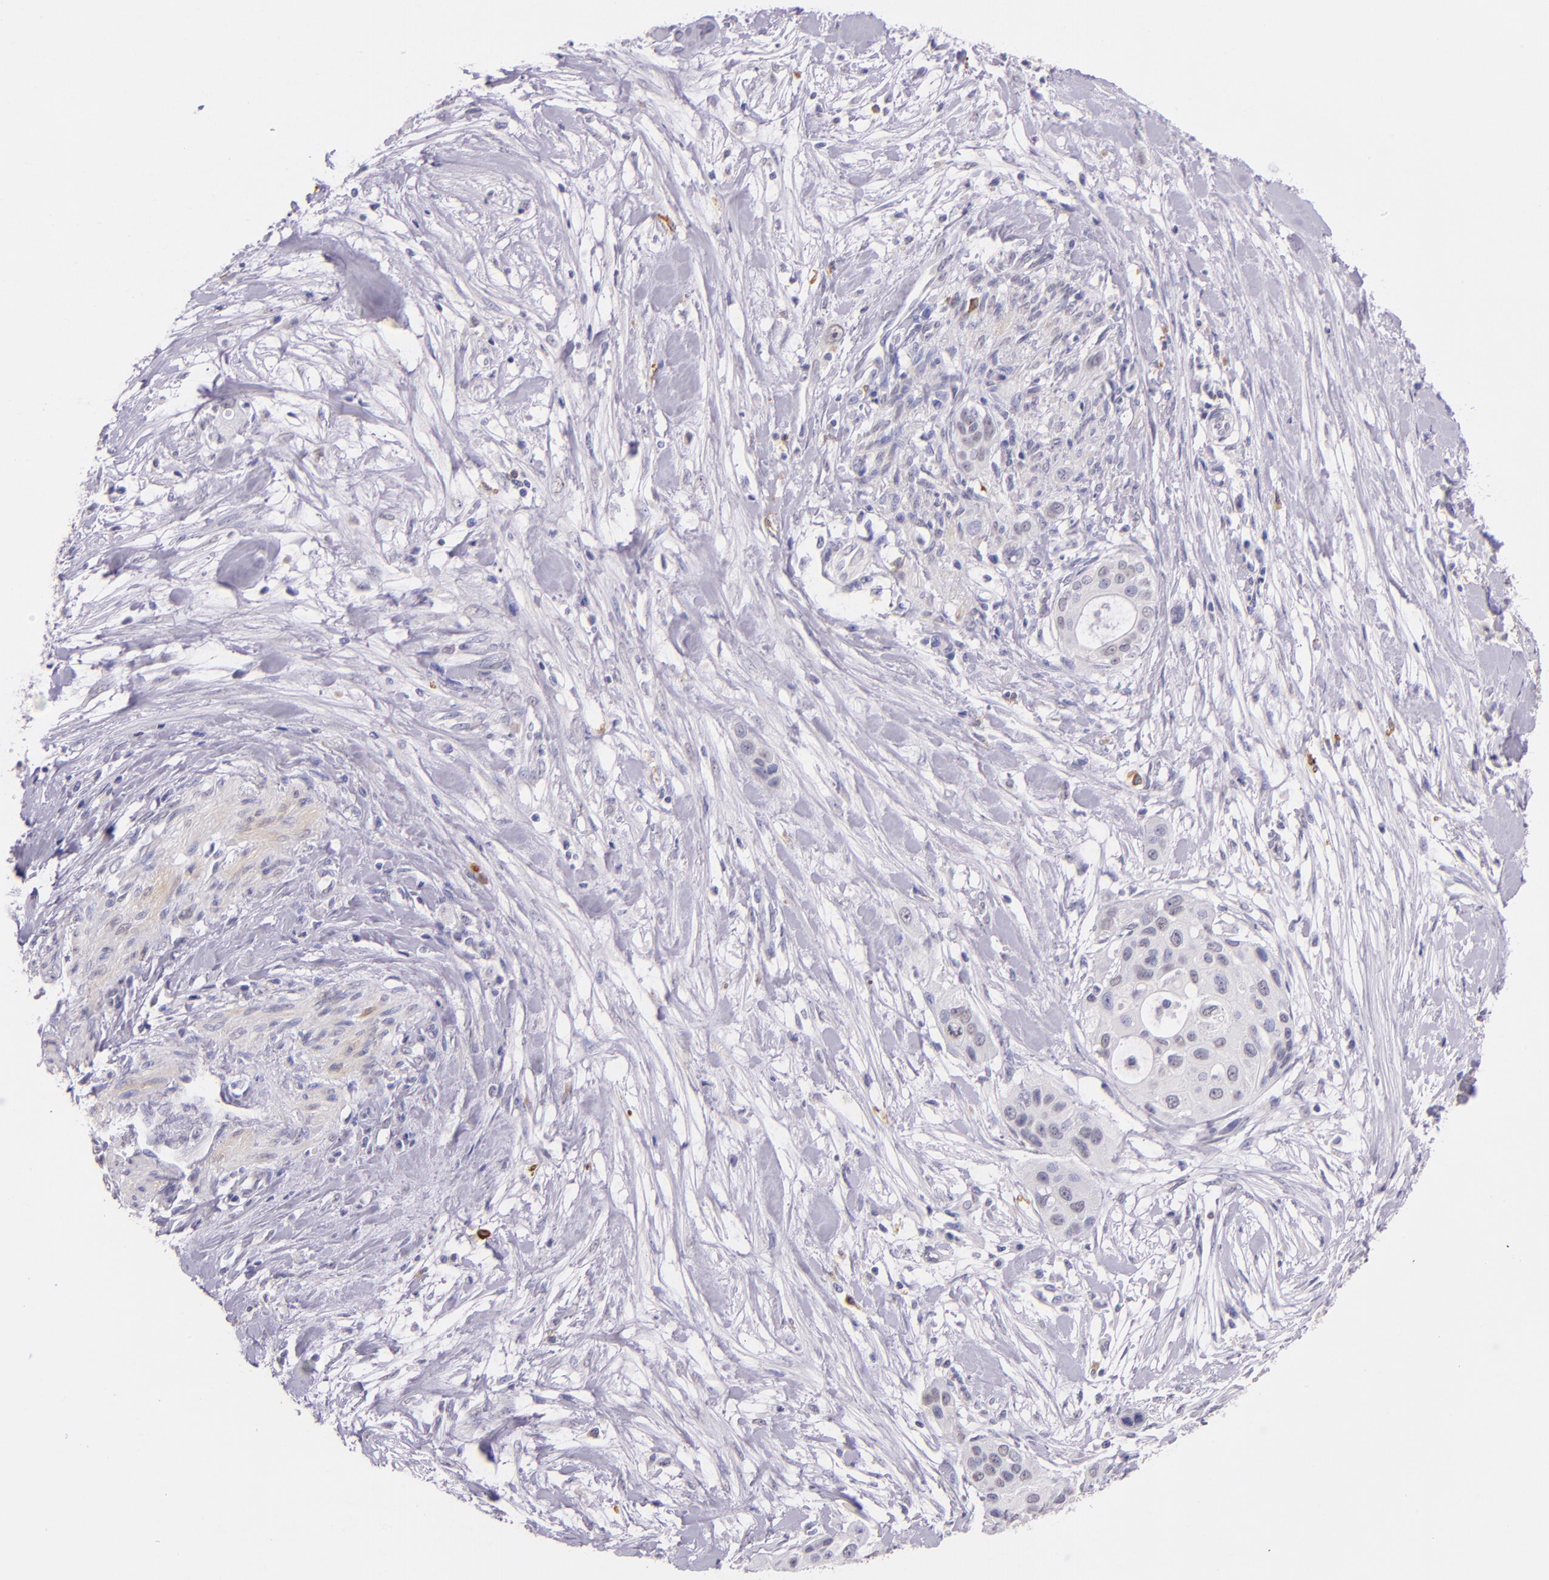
{"staining": {"intensity": "negative", "quantity": "none", "location": "none"}, "tissue": "pancreatic cancer", "cell_type": "Tumor cells", "image_type": "cancer", "snomed": [{"axis": "morphology", "description": "Adenocarcinoma, NOS"}, {"axis": "topography", "description": "Pancreas"}], "caption": "This is a image of immunohistochemistry (IHC) staining of adenocarcinoma (pancreatic), which shows no positivity in tumor cells.", "gene": "RTN1", "patient": {"sex": "female", "age": 60}}